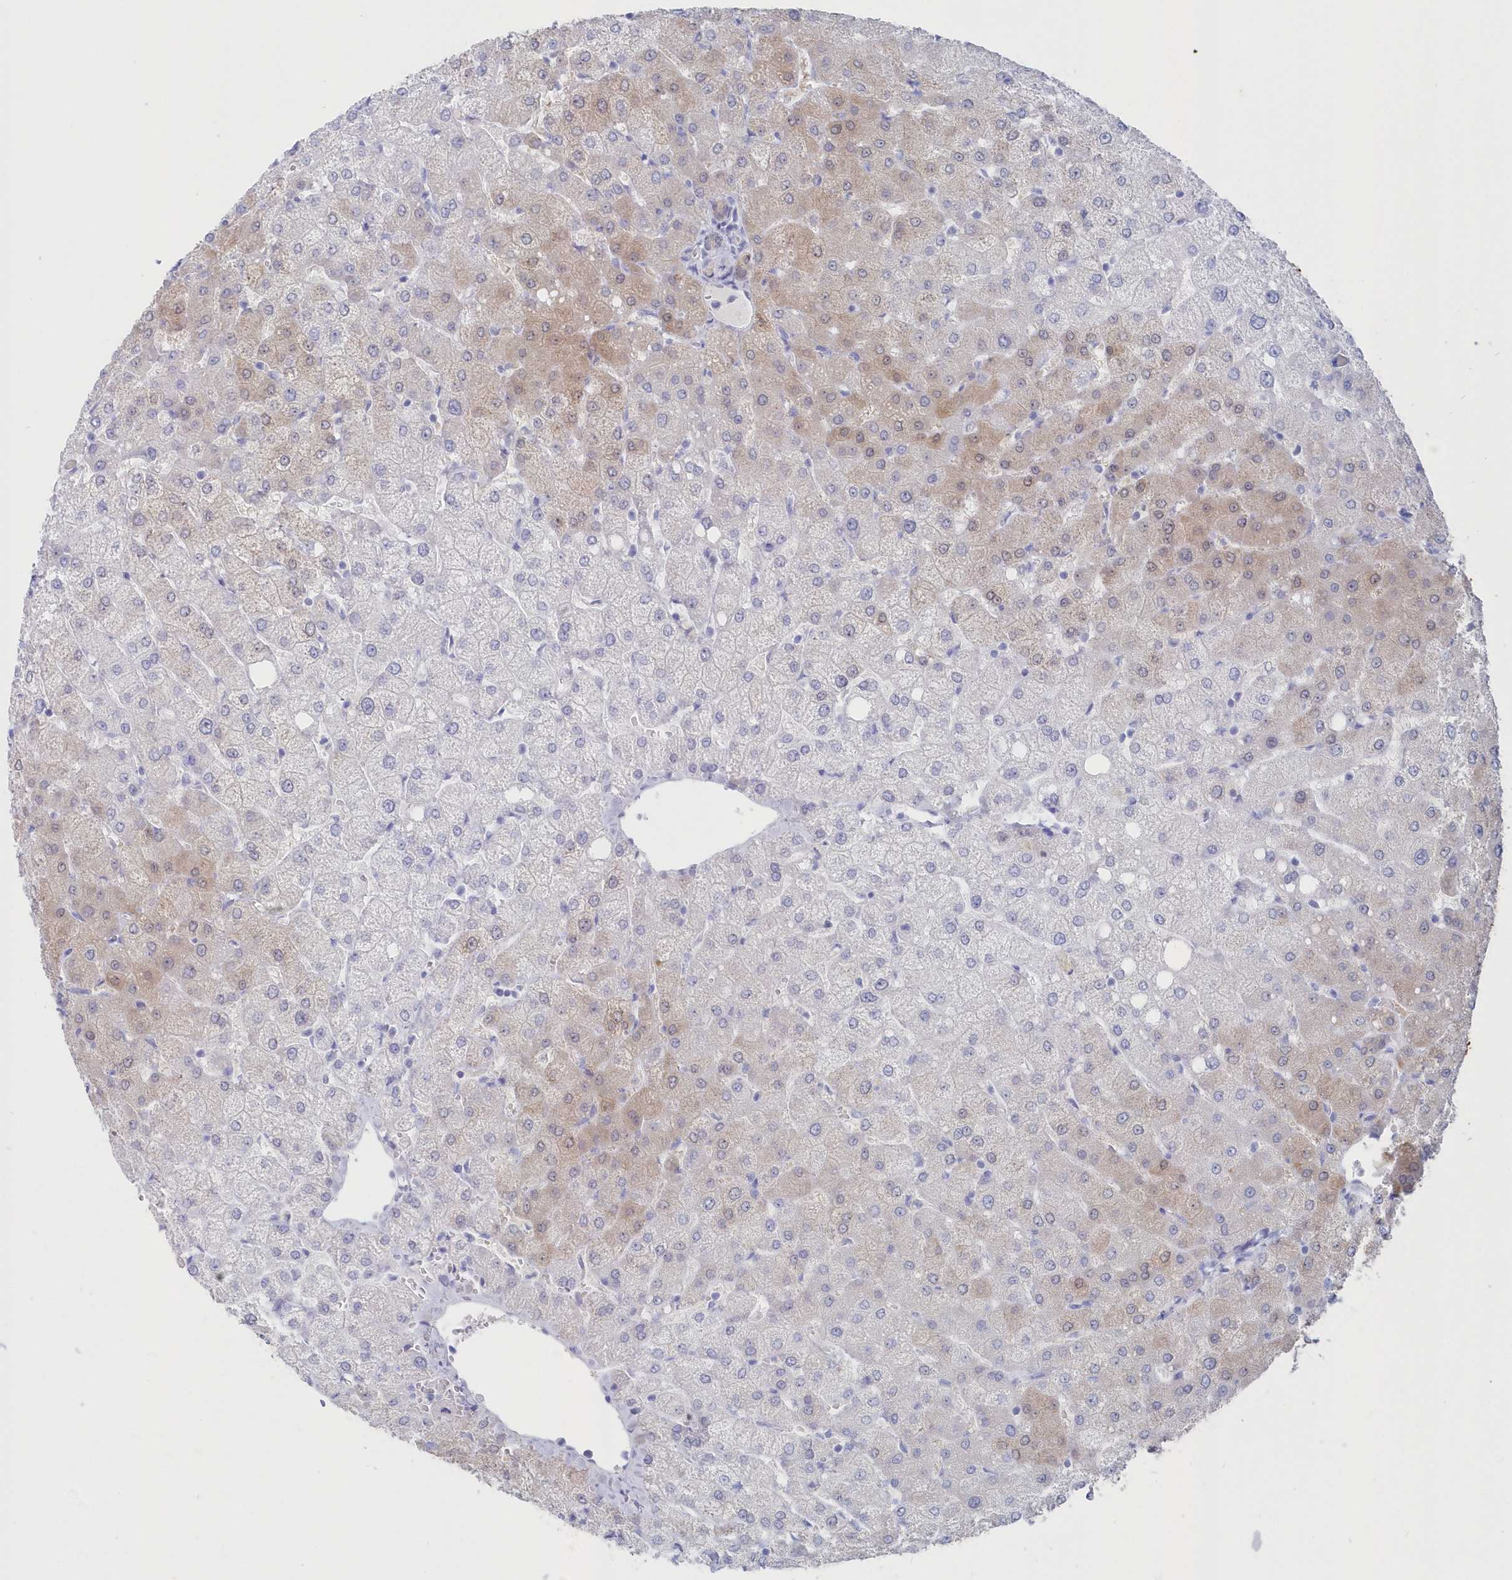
{"staining": {"intensity": "weak", "quantity": "<25%", "location": "cytoplasmic/membranous"}, "tissue": "liver", "cell_type": "Cholangiocytes", "image_type": "normal", "snomed": [{"axis": "morphology", "description": "Normal tissue, NOS"}, {"axis": "topography", "description": "Liver"}], "caption": "An immunohistochemistry image of normal liver is shown. There is no staining in cholangiocytes of liver. (Brightfield microscopy of DAB immunohistochemistry (IHC) at high magnification).", "gene": "CSNK1G2", "patient": {"sex": "female", "age": 54}}